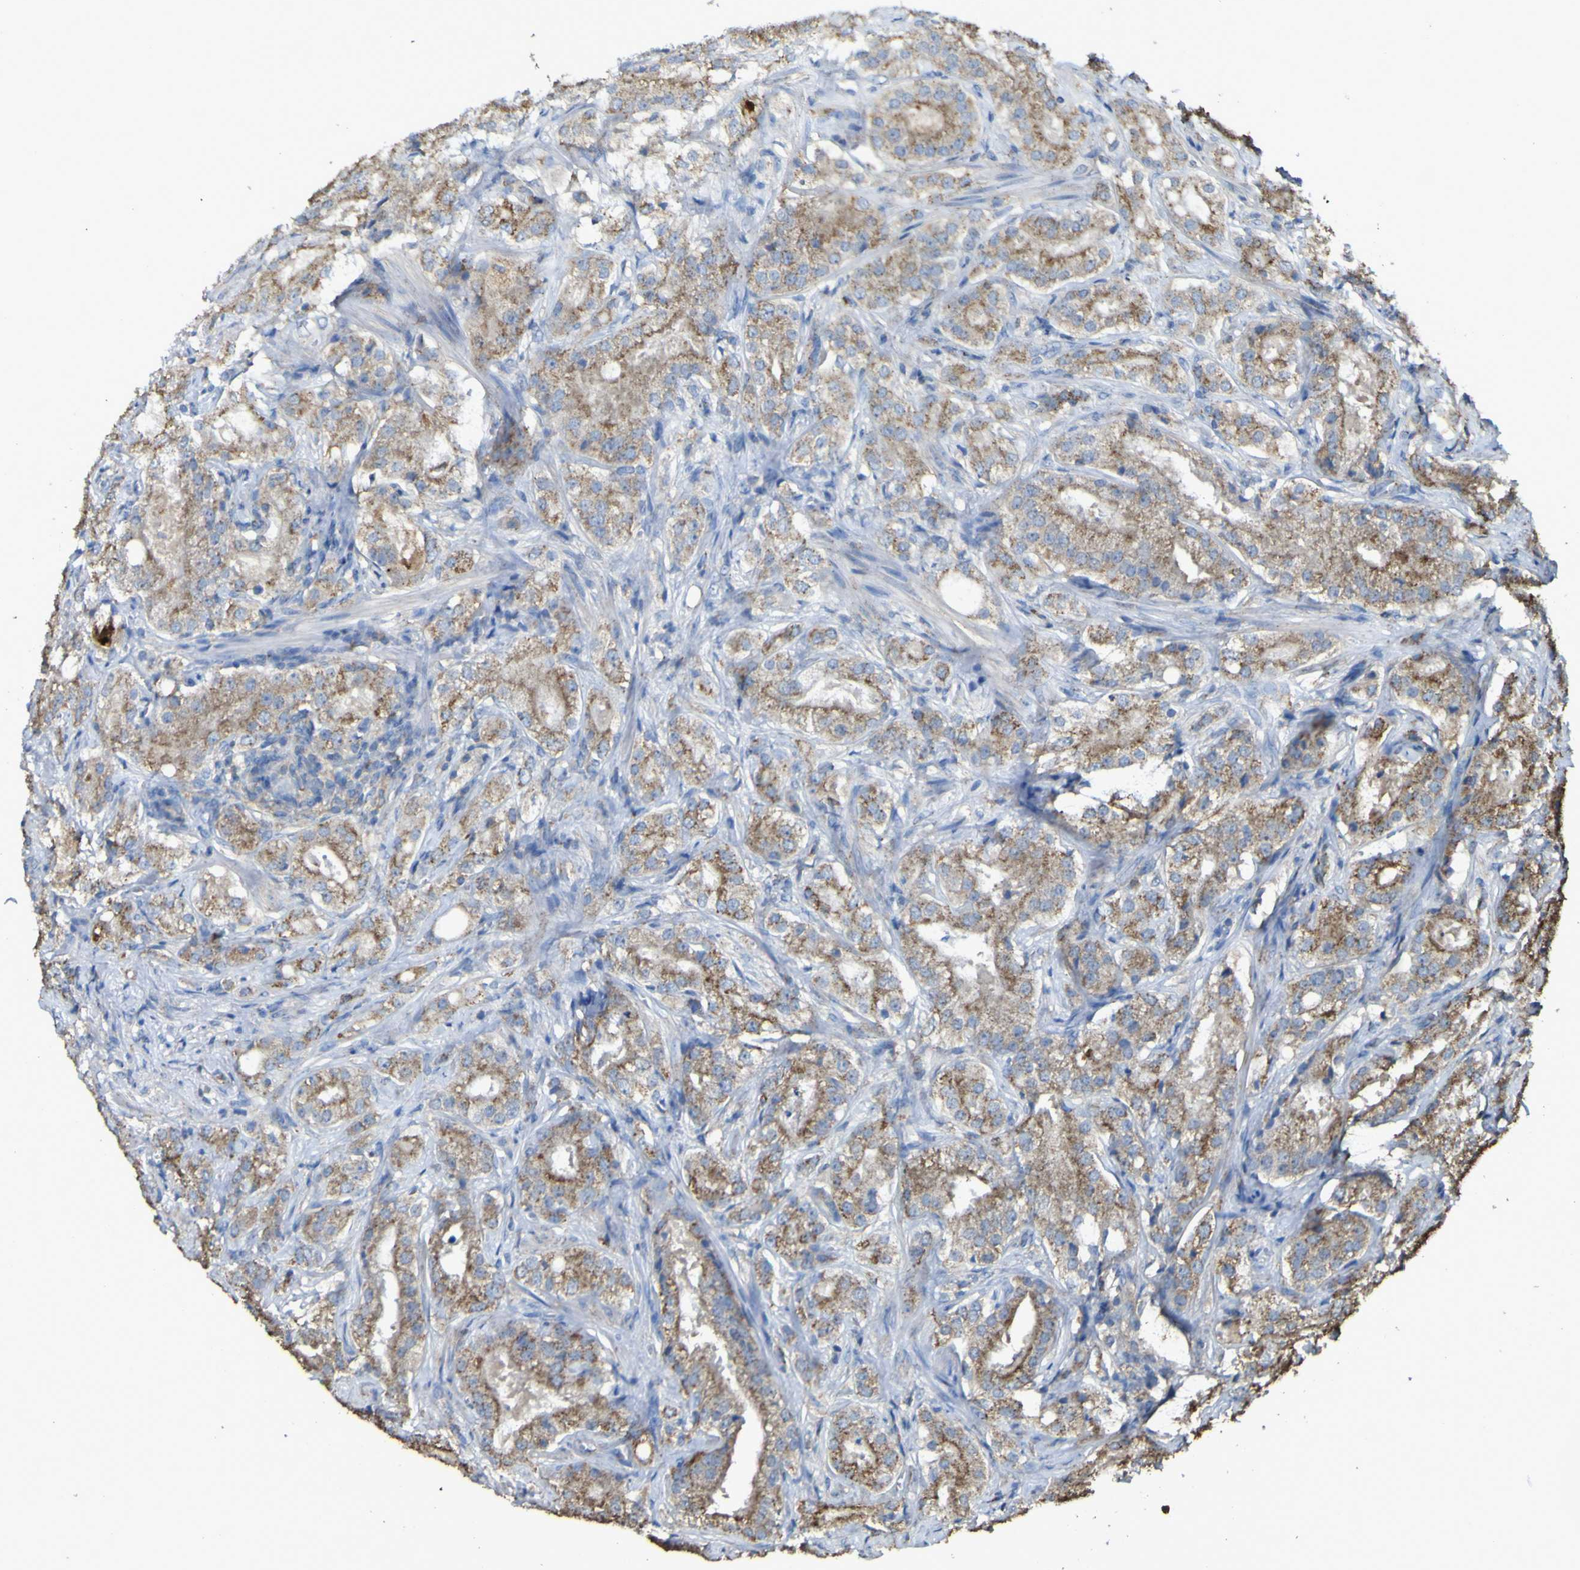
{"staining": {"intensity": "strong", "quantity": ">75%", "location": "cytoplasmic/membranous"}, "tissue": "prostate cancer", "cell_type": "Tumor cells", "image_type": "cancer", "snomed": [{"axis": "morphology", "description": "Adenocarcinoma, High grade"}, {"axis": "topography", "description": "Prostate"}], "caption": "Human high-grade adenocarcinoma (prostate) stained for a protein (brown) reveals strong cytoplasmic/membranous positive staining in about >75% of tumor cells.", "gene": "ACSL3", "patient": {"sex": "male", "age": 64}}